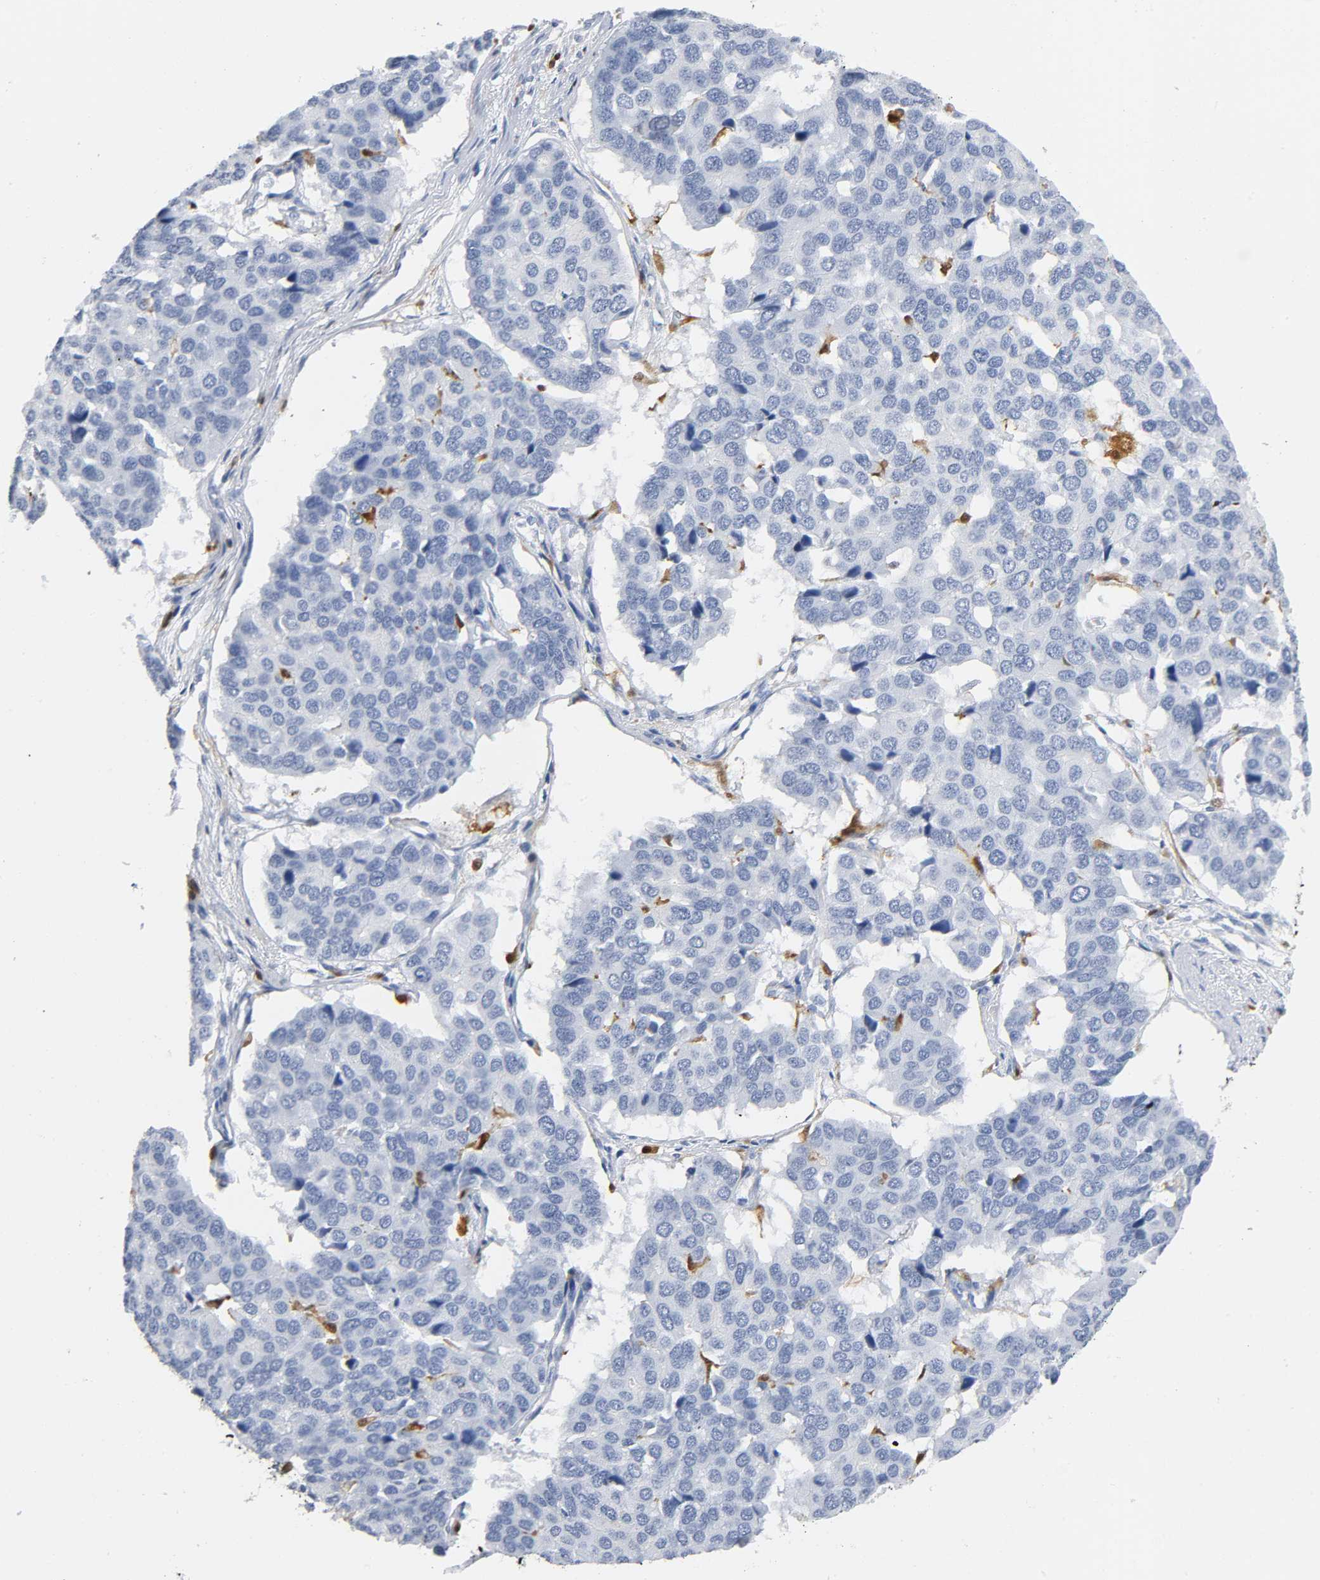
{"staining": {"intensity": "negative", "quantity": "none", "location": "none"}, "tissue": "pancreatic cancer", "cell_type": "Tumor cells", "image_type": "cancer", "snomed": [{"axis": "morphology", "description": "Adenocarcinoma, NOS"}, {"axis": "topography", "description": "Pancreas"}], "caption": "This is an immunohistochemistry histopathology image of pancreatic adenocarcinoma. There is no staining in tumor cells.", "gene": "DOK2", "patient": {"sex": "male", "age": 50}}